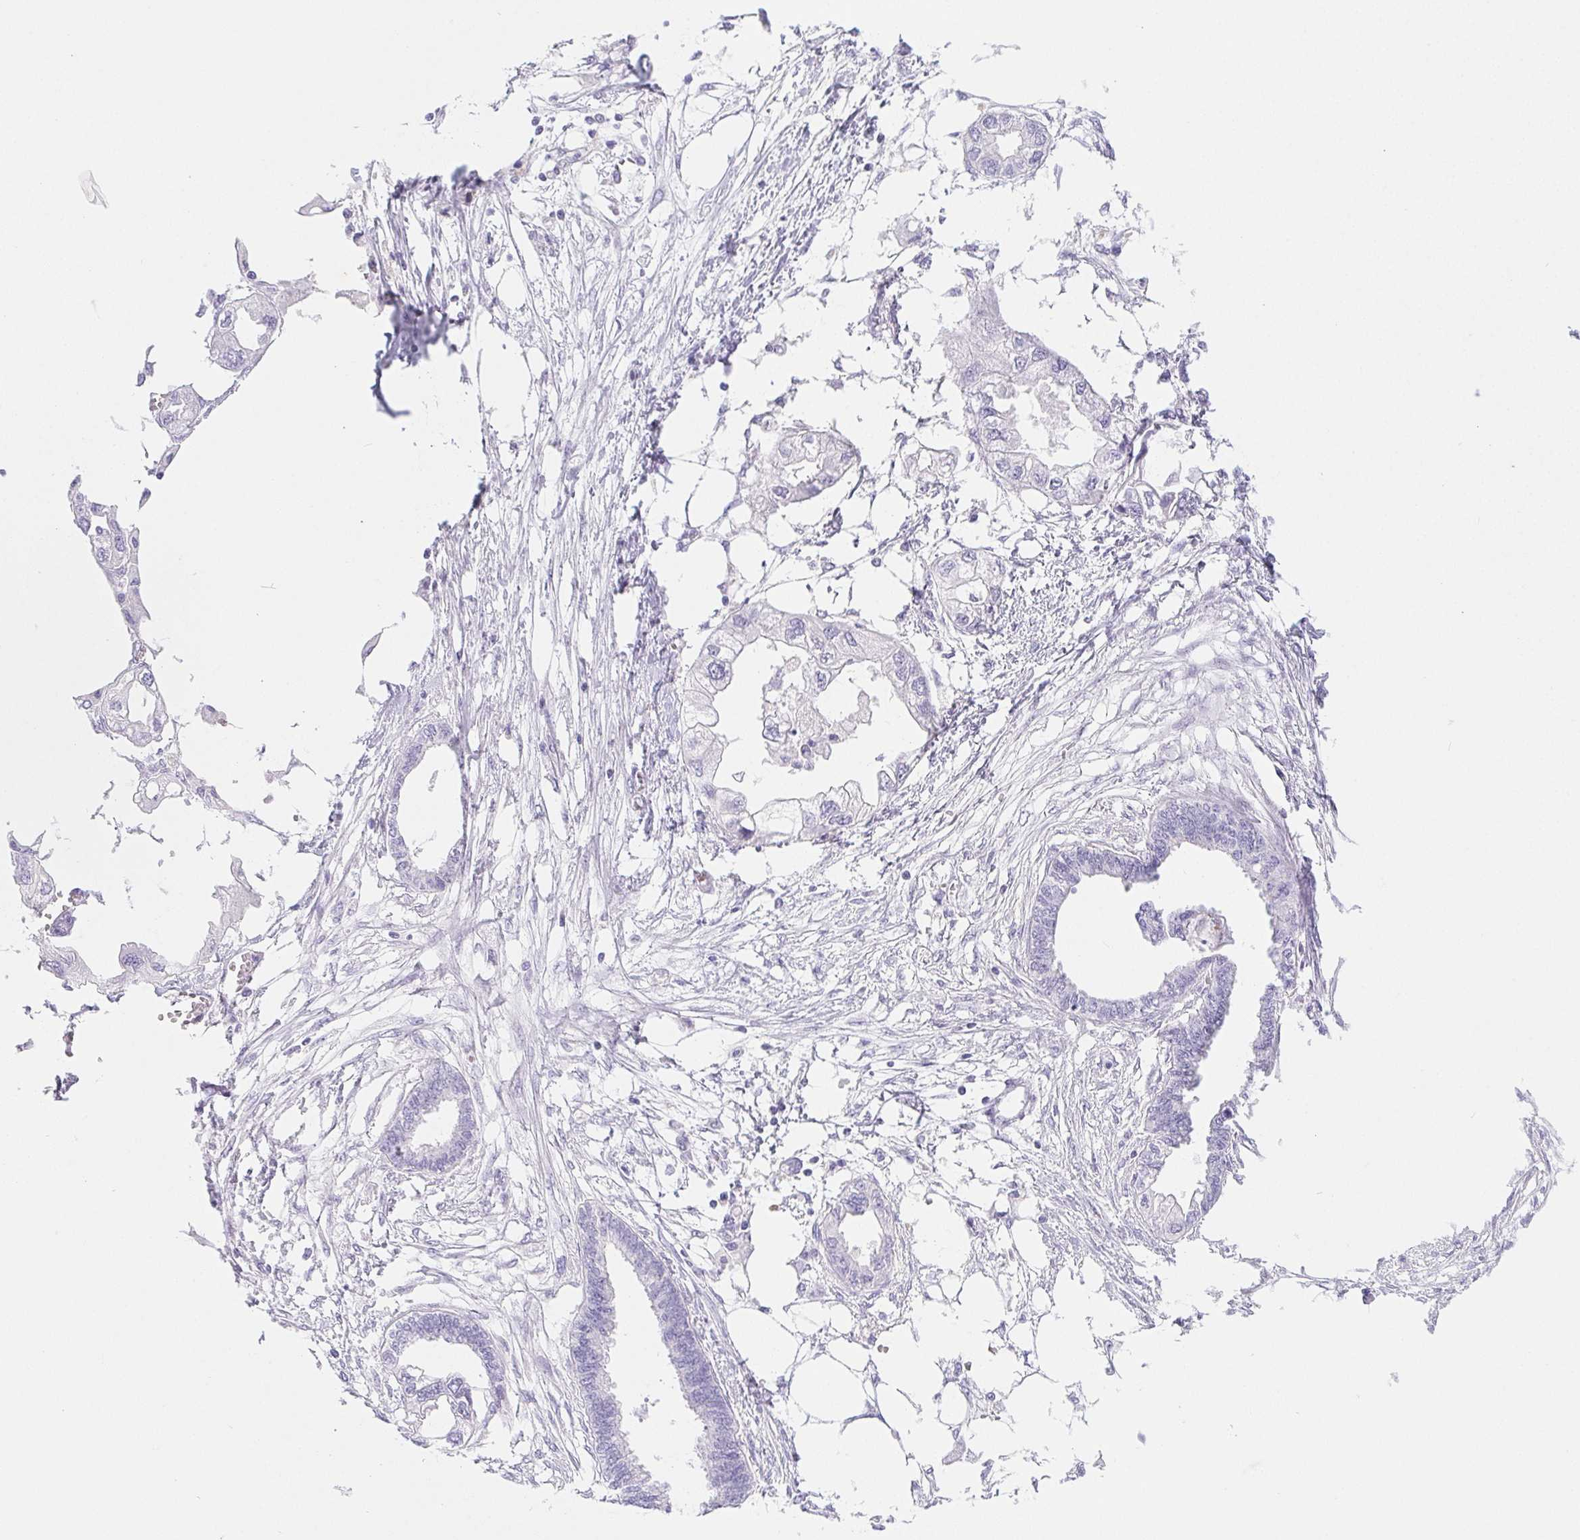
{"staining": {"intensity": "negative", "quantity": "none", "location": "none"}, "tissue": "endometrial cancer", "cell_type": "Tumor cells", "image_type": "cancer", "snomed": [{"axis": "morphology", "description": "Adenocarcinoma, NOS"}, {"axis": "morphology", "description": "Adenocarcinoma, metastatic, NOS"}, {"axis": "topography", "description": "Adipose tissue"}, {"axis": "topography", "description": "Endometrium"}], "caption": "The immunohistochemistry (IHC) photomicrograph has no significant staining in tumor cells of endometrial cancer (adenocarcinoma) tissue. The staining is performed using DAB (3,3'-diaminobenzidine) brown chromogen with nuclei counter-stained in using hematoxylin.", "gene": "PNLIP", "patient": {"sex": "female", "age": 67}}